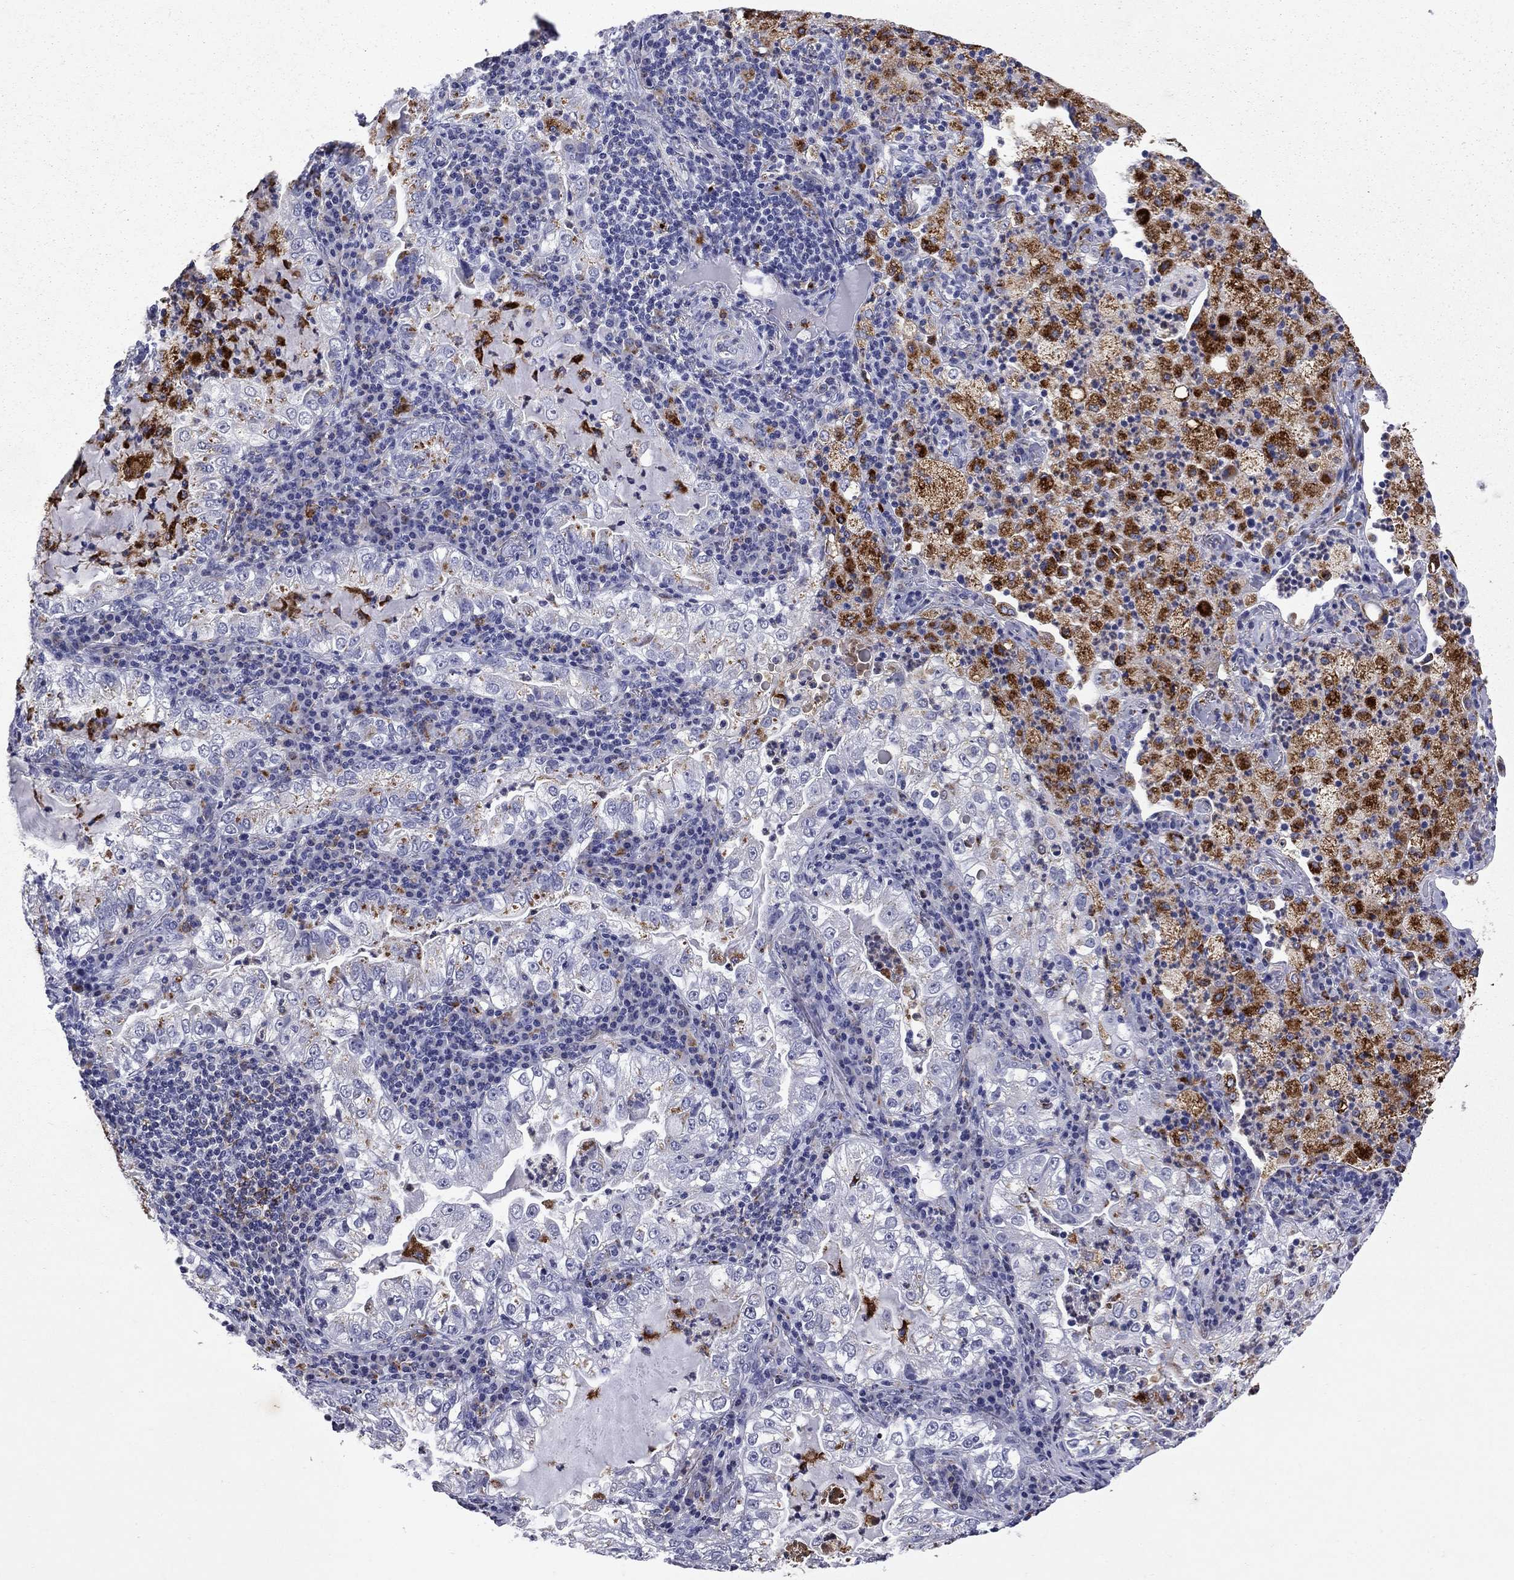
{"staining": {"intensity": "negative", "quantity": "none", "location": "none"}, "tissue": "lung cancer", "cell_type": "Tumor cells", "image_type": "cancer", "snomed": [{"axis": "morphology", "description": "Adenocarcinoma, NOS"}, {"axis": "topography", "description": "Lung"}], "caption": "High power microscopy image of an immunohistochemistry micrograph of lung adenocarcinoma, revealing no significant positivity in tumor cells.", "gene": "MADCAM1", "patient": {"sex": "female", "age": 73}}